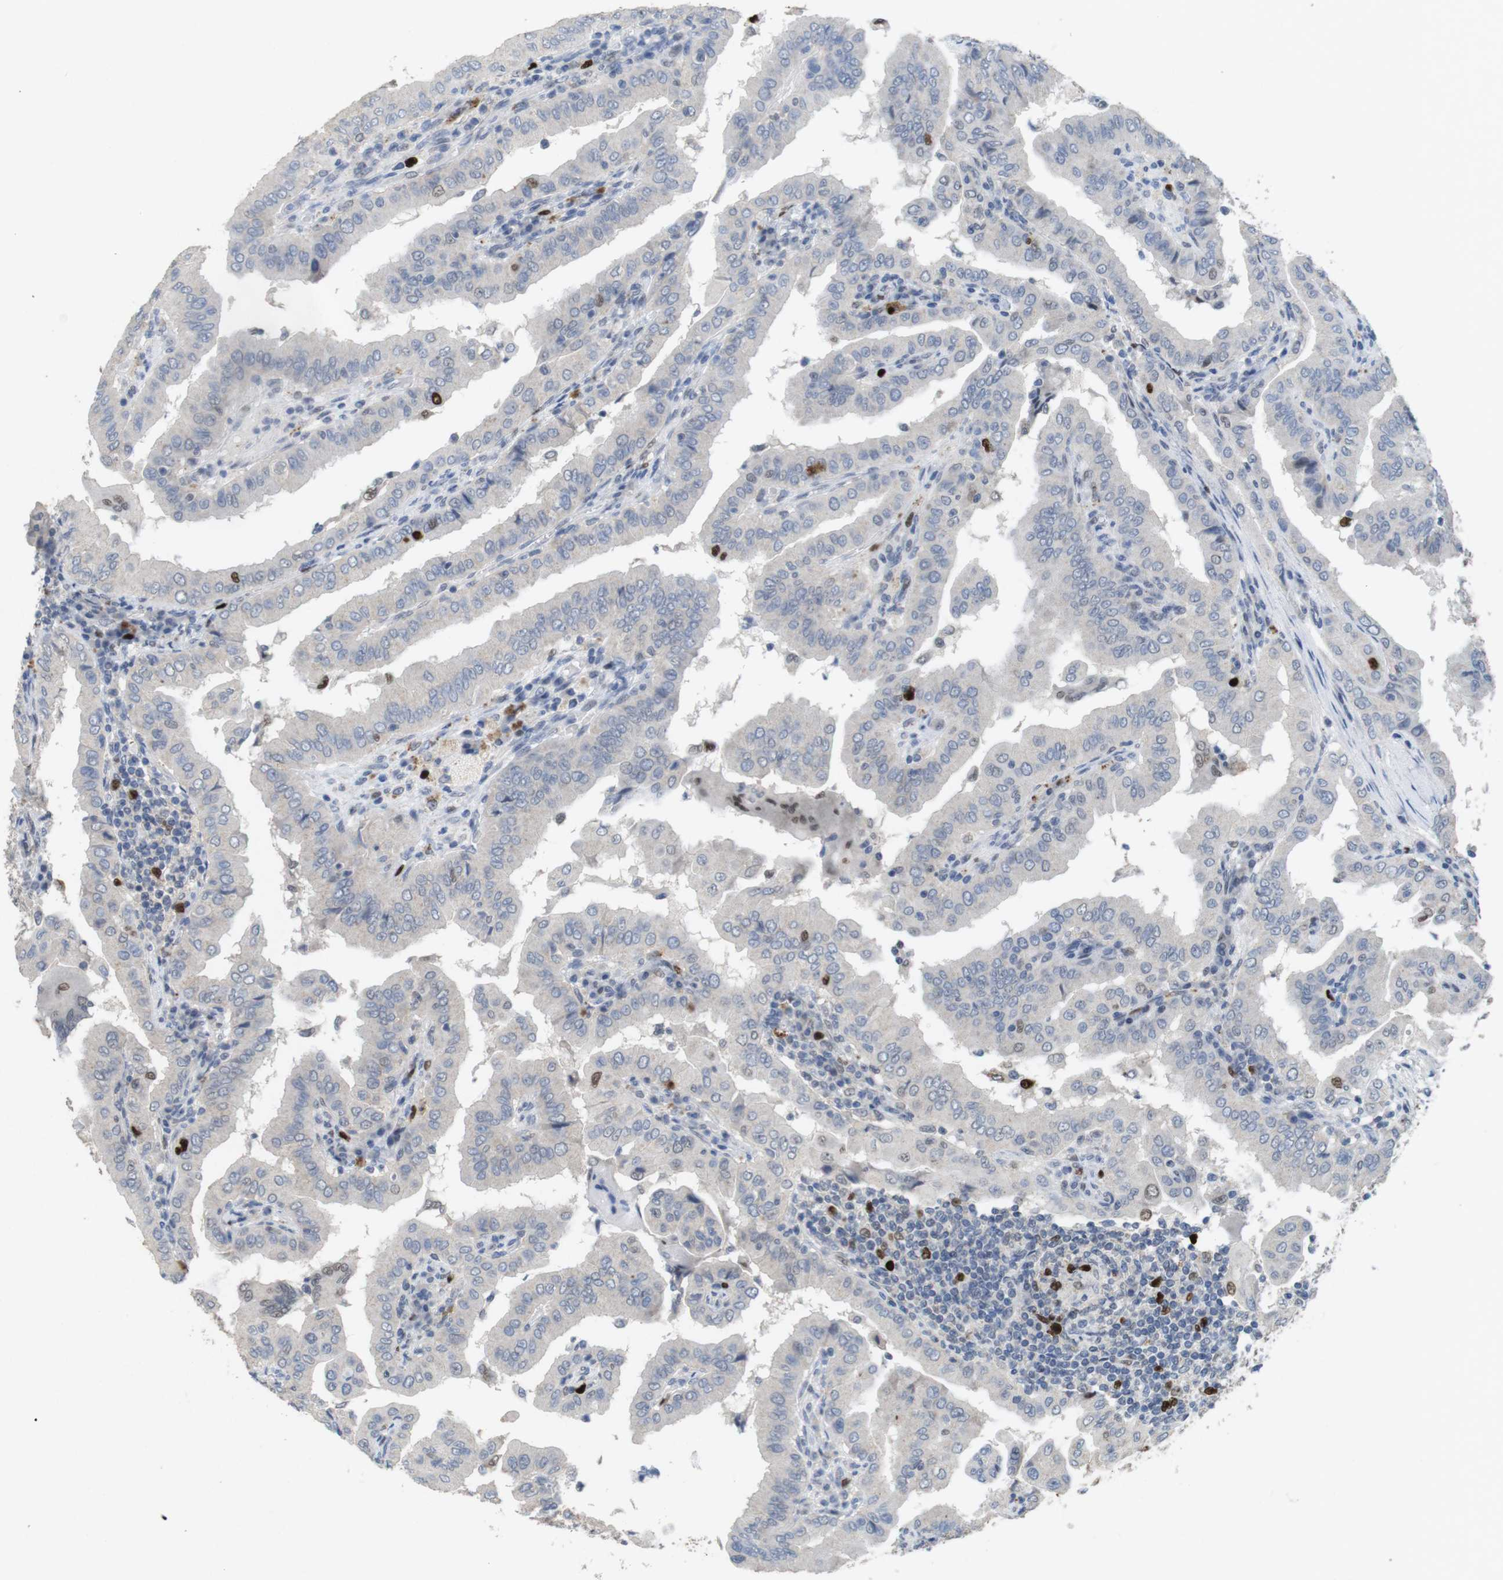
{"staining": {"intensity": "strong", "quantity": "<25%", "location": "nuclear"}, "tissue": "thyroid cancer", "cell_type": "Tumor cells", "image_type": "cancer", "snomed": [{"axis": "morphology", "description": "Papillary adenocarcinoma, NOS"}, {"axis": "topography", "description": "Thyroid gland"}], "caption": "Immunohistochemistry (IHC) staining of thyroid cancer, which reveals medium levels of strong nuclear positivity in about <25% of tumor cells indicating strong nuclear protein expression. The staining was performed using DAB (3,3'-diaminobenzidine) (brown) for protein detection and nuclei were counterstained in hematoxylin (blue).", "gene": "KPNA2", "patient": {"sex": "male", "age": 33}}